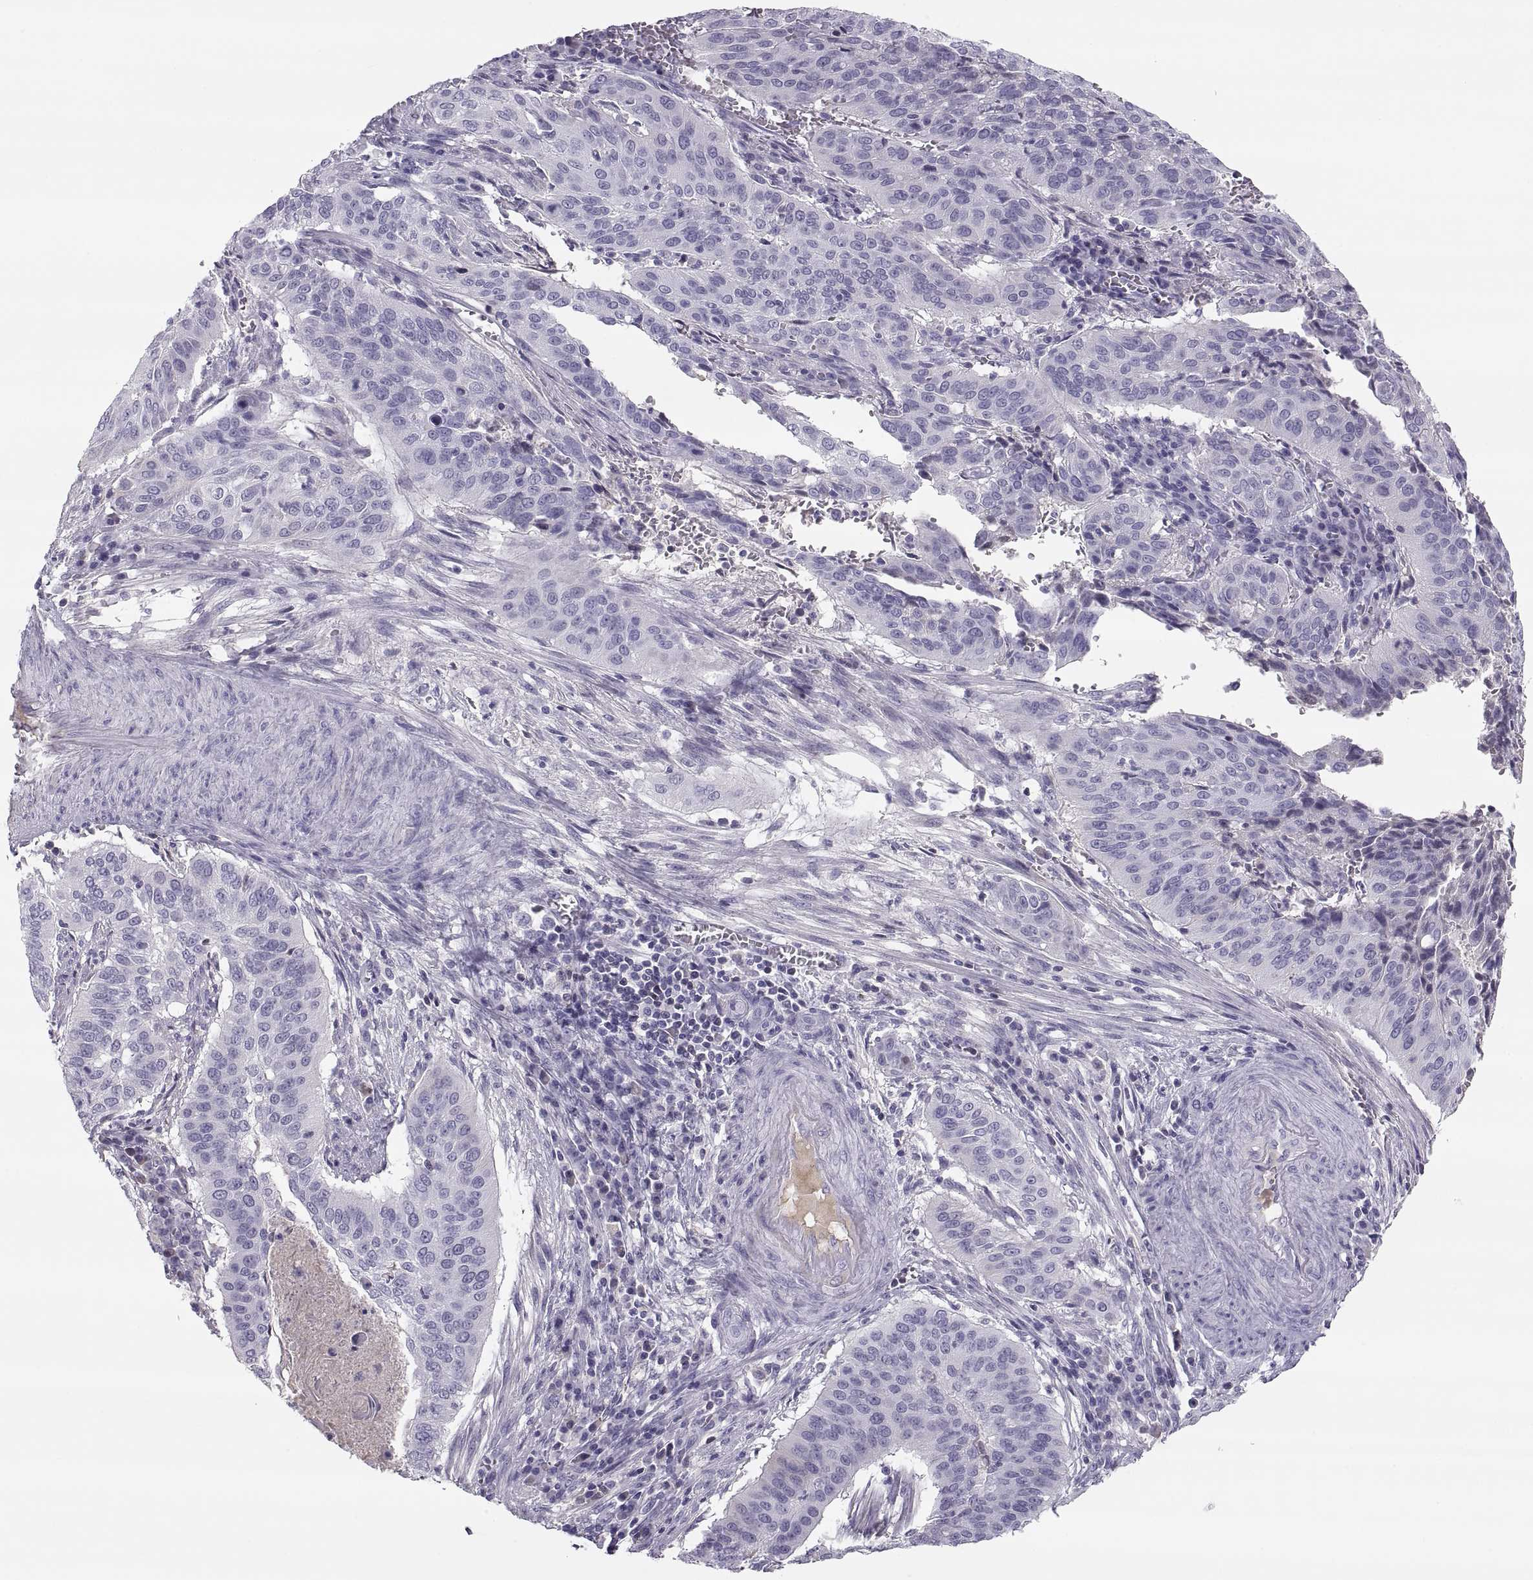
{"staining": {"intensity": "negative", "quantity": "none", "location": "none"}, "tissue": "cervical cancer", "cell_type": "Tumor cells", "image_type": "cancer", "snomed": [{"axis": "morphology", "description": "Squamous cell carcinoma, NOS"}, {"axis": "topography", "description": "Cervix"}], "caption": "Protein analysis of cervical cancer demonstrates no significant staining in tumor cells. (DAB immunohistochemistry (IHC) with hematoxylin counter stain).", "gene": "MAGEB2", "patient": {"sex": "female", "age": 39}}